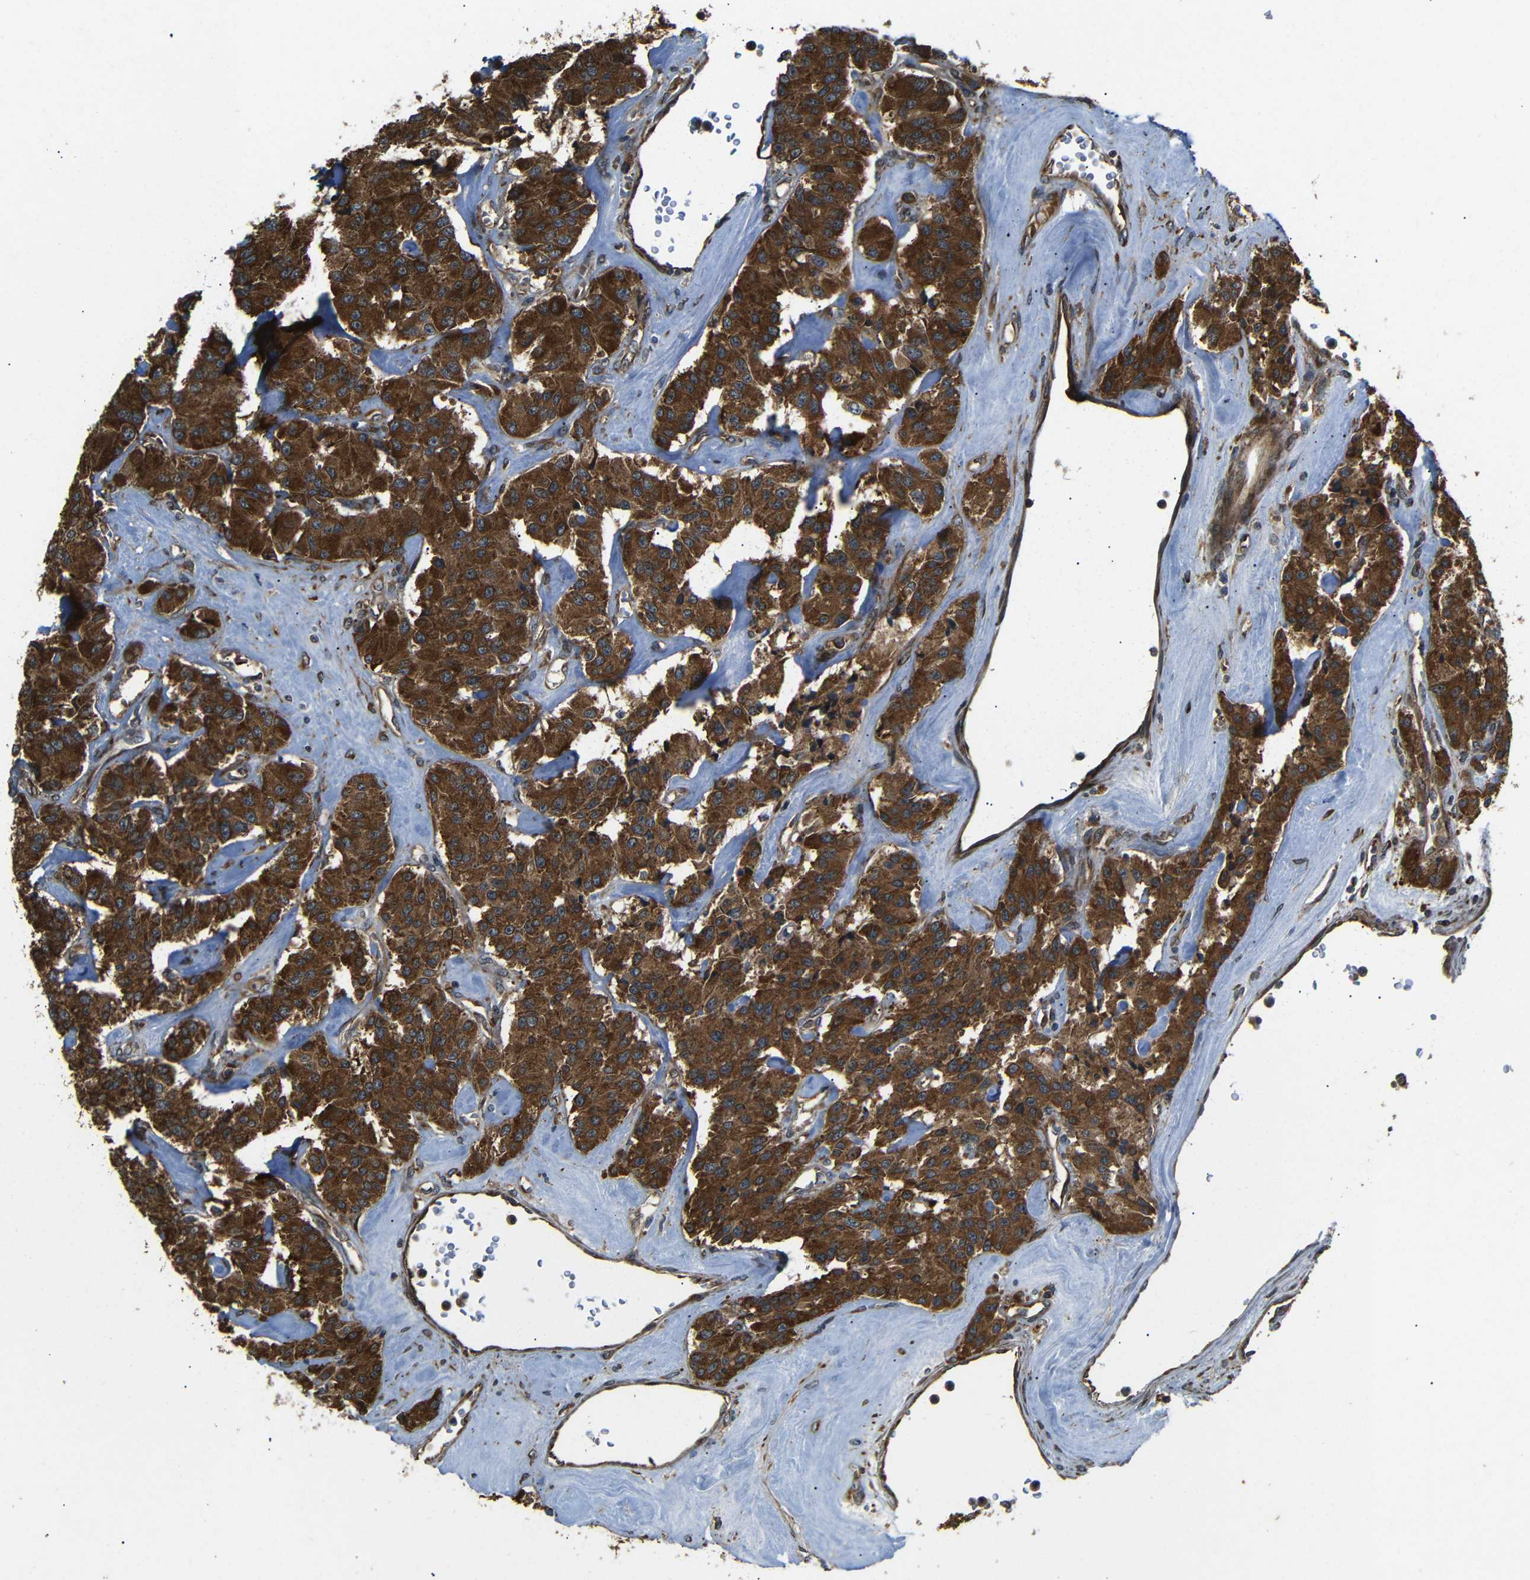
{"staining": {"intensity": "strong", "quantity": ">75%", "location": "cytoplasmic/membranous"}, "tissue": "carcinoid", "cell_type": "Tumor cells", "image_type": "cancer", "snomed": [{"axis": "morphology", "description": "Carcinoid, malignant, NOS"}, {"axis": "topography", "description": "Pancreas"}], "caption": "Immunohistochemical staining of carcinoid (malignant) displays strong cytoplasmic/membranous protein positivity in about >75% of tumor cells.", "gene": "TRPC1", "patient": {"sex": "male", "age": 41}}